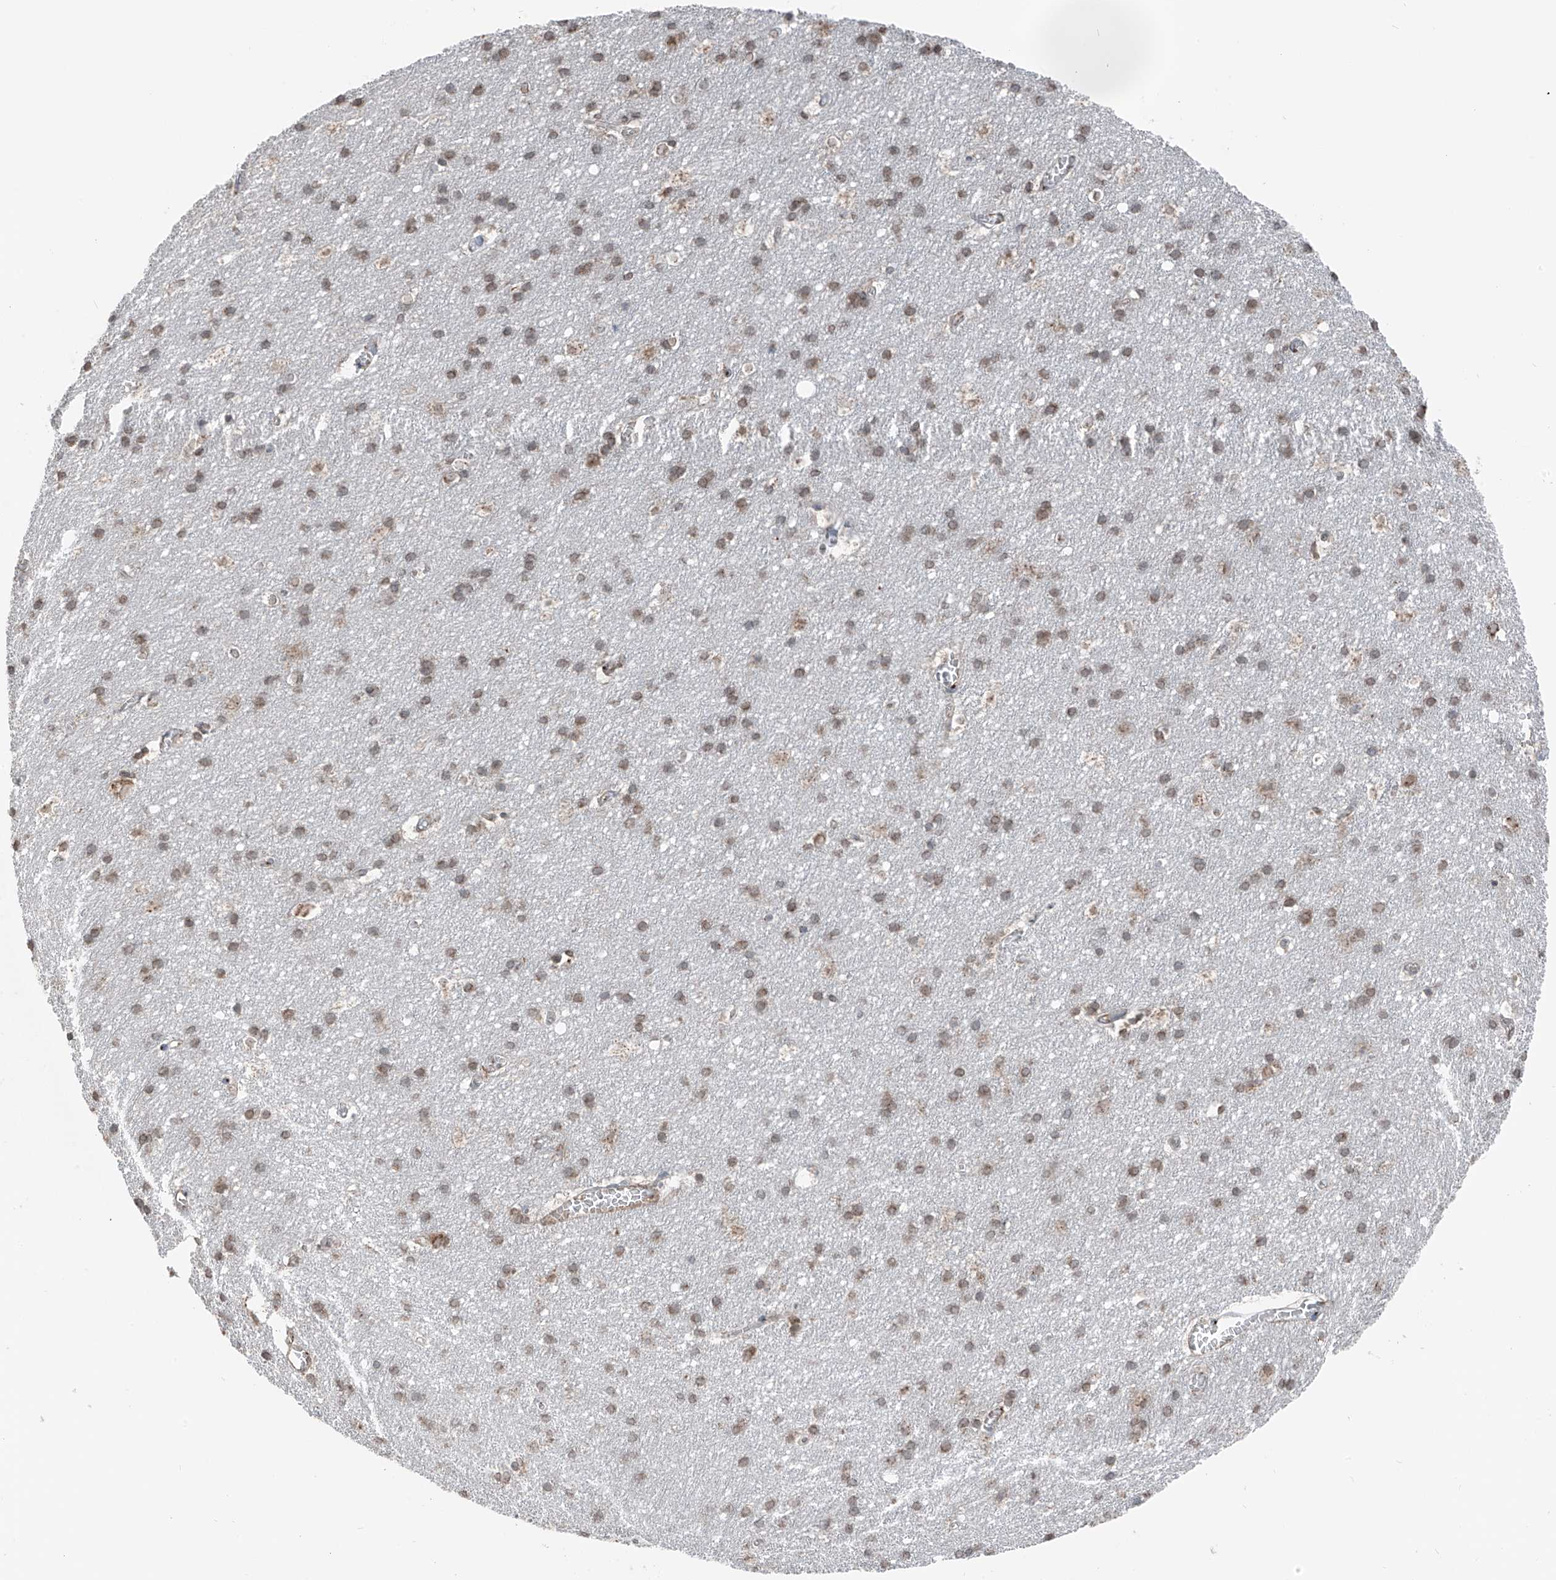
{"staining": {"intensity": "negative", "quantity": "none", "location": "none"}, "tissue": "cerebral cortex", "cell_type": "Endothelial cells", "image_type": "normal", "snomed": [{"axis": "morphology", "description": "Normal tissue, NOS"}, {"axis": "topography", "description": "Cerebral cortex"}], "caption": "High power microscopy image of an IHC histopathology image of benign cerebral cortex, revealing no significant expression in endothelial cells.", "gene": "ERLEC1", "patient": {"sex": "male", "age": 54}}